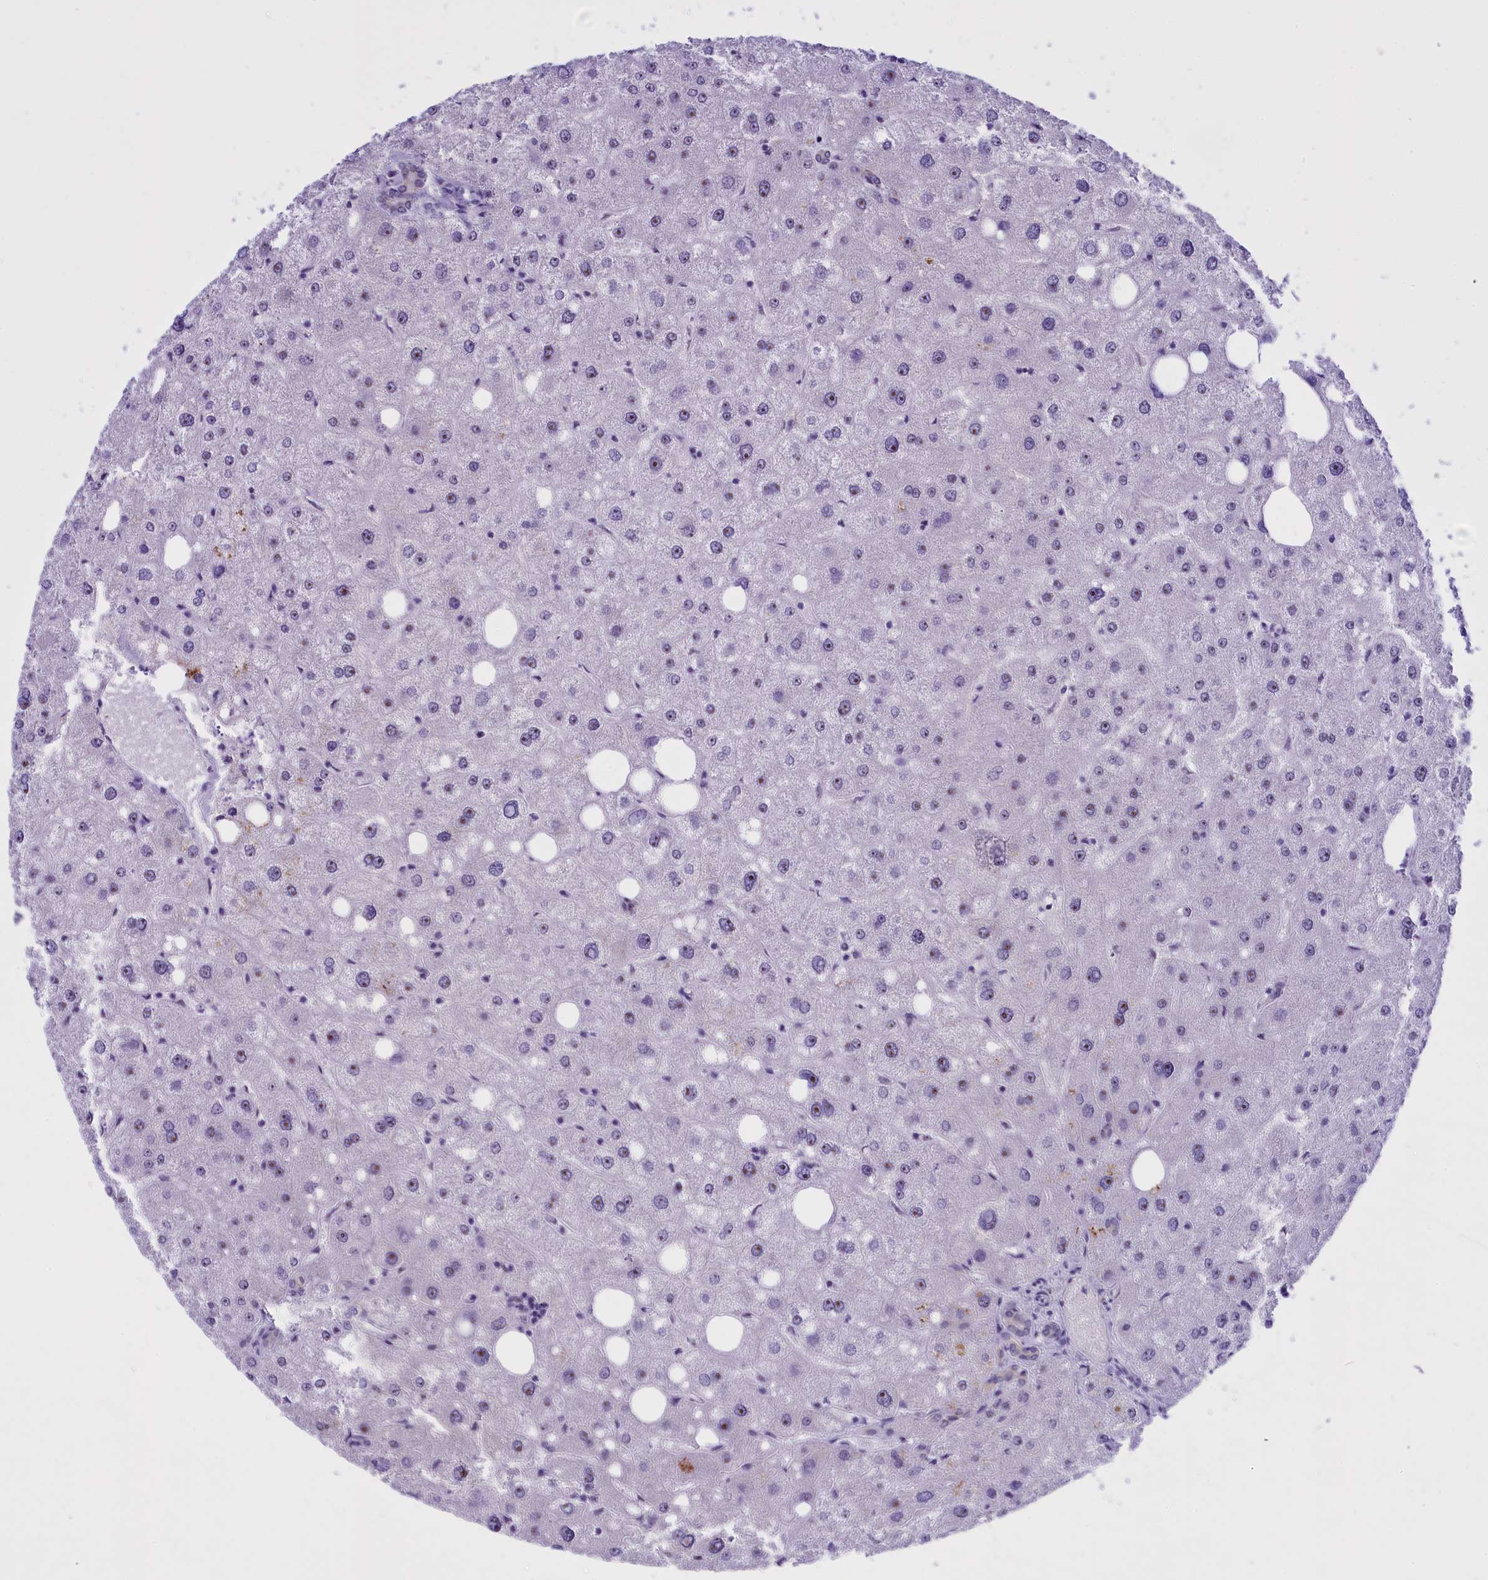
{"staining": {"intensity": "negative", "quantity": "none", "location": "none"}, "tissue": "liver", "cell_type": "Cholangiocytes", "image_type": "normal", "snomed": [{"axis": "morphology", "description": "Normal tissue, NOS"}, {"axis": "topography", "description": "Liver"}], "caption": "High power microscopy image of an IHC histopathology image of normal liver, revealing no significant expression in cholangiocytes.", "gene": "TBL3", "patient": {"sex": "male", "age": 73}}